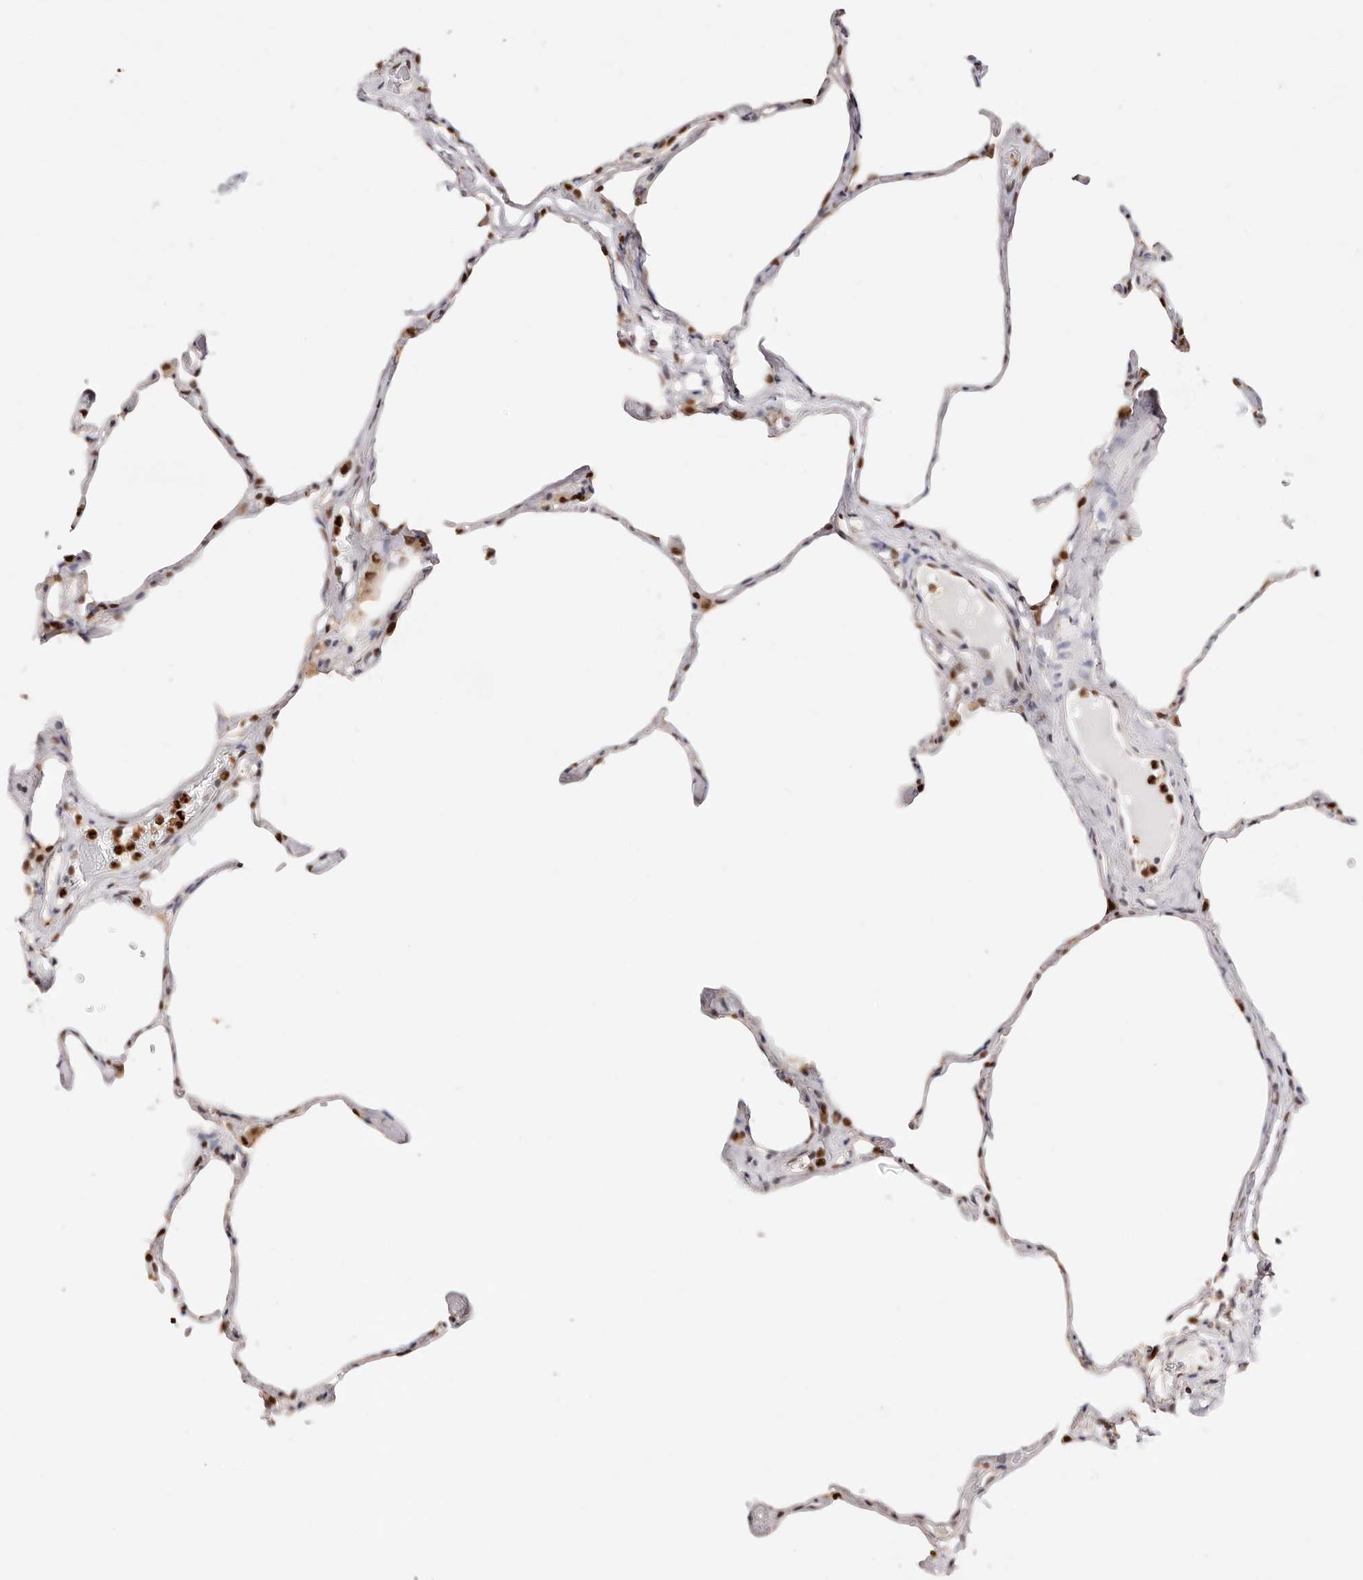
{"staining": {"intensity": "moderate", "quantity": "<25%", "location": "cytoplasmic/membranous,nuclear"}, "tissue": "lung", "cell_type": "Alveolar cells", "image_type": "normal", "snomed": [{"axis": "morphology", "description": "Normal tissue, NOS"}, {"axis": "topography", "description": "Lung"}], "caption": "This image demonstrates immunohistochemistry staining of benign human lung, with low moderate cytoplasmic/membranous,nuclear staining in about <25% of alveolar cells.", "gene": "TKT", "patient": {"sex": "male", "age": 65}}